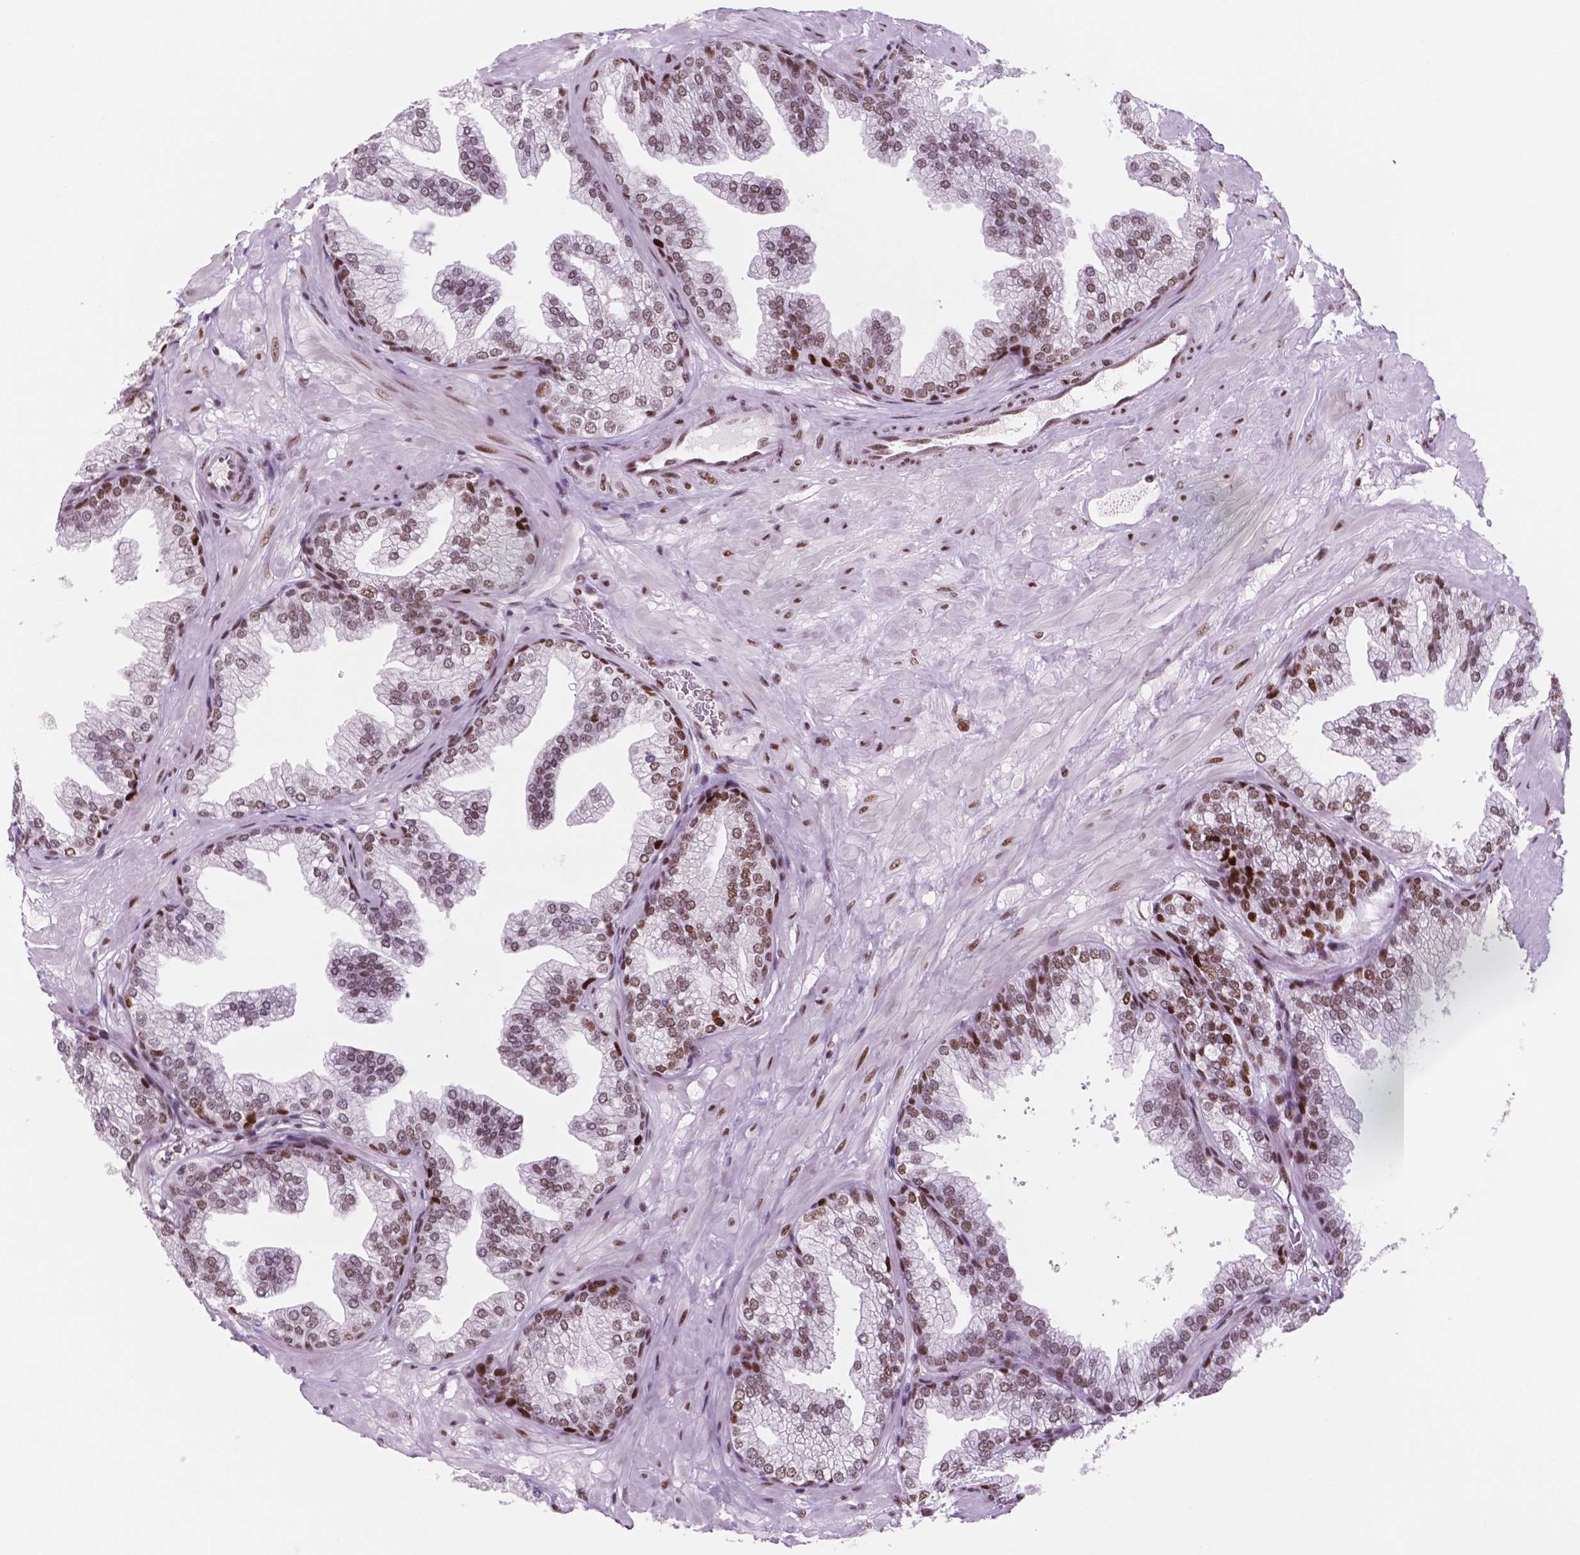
{"staining": {"intensity": "strong", "quantity": "25%-75%", "location": "nuclear"}, "tissue": "prostate", "cell_type": "Glandular cells", "image_type": "normal", "snomed": [{"axis": "morphology", "description": "Normal tissue, NOS"}, {"axis": "topography", "description": "Prostate"}], "caption": "This image reveals unremarkable prostate stained with immunohistochemistry to label a protein in brown. The nuclear of glandular cells show strong positivity for the protein. Nuclei are counter-stained blue.", "gene": "MSH6", "patient": {"sex": "male", "age": 37}}